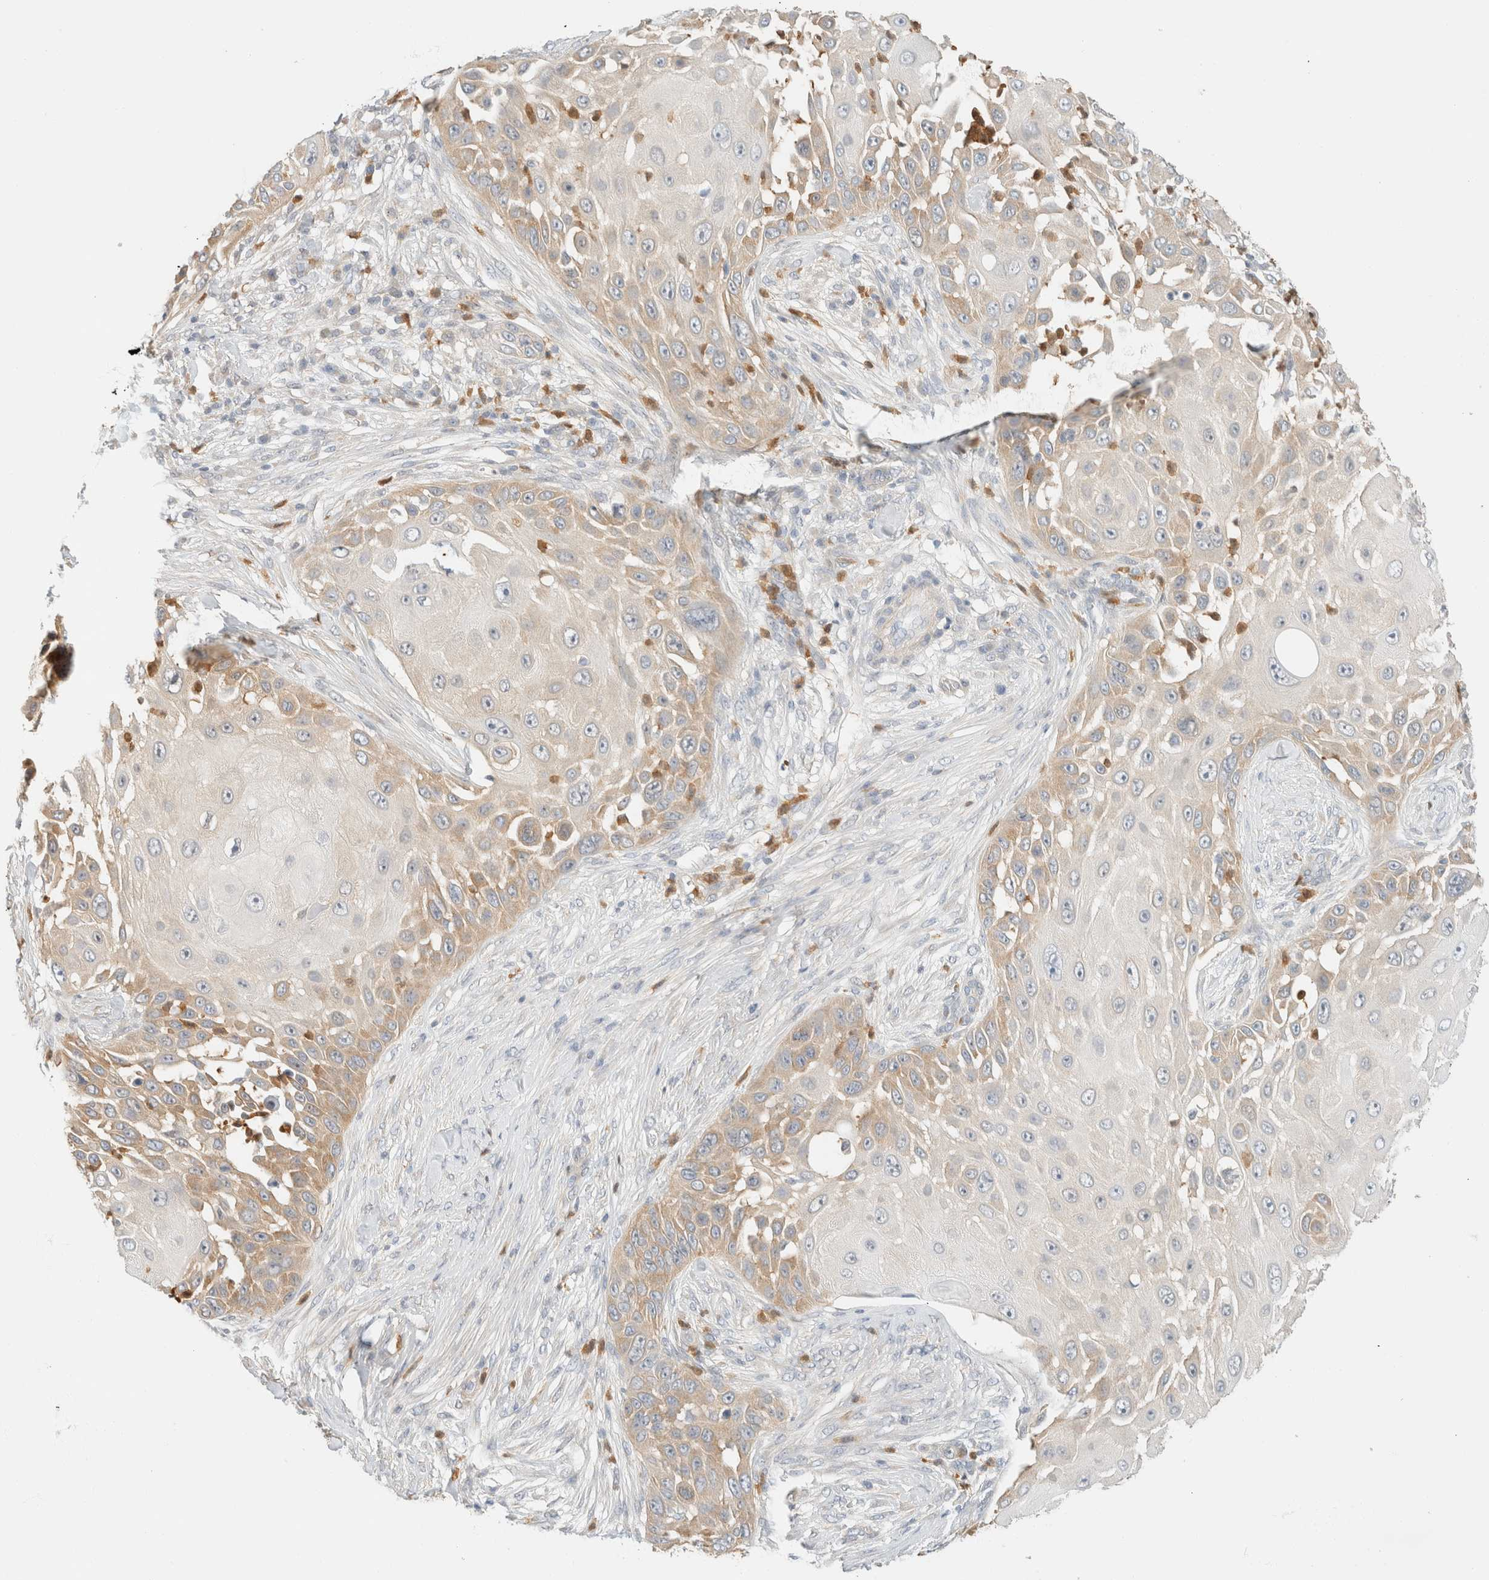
{"staining": {"intensity": "weak", "quantity": "25%-75%", "location": "cytoplasmic/membranous"}, "tissue": "skin cancer", "cell_type": "Tumor cells", "image_type": "cancer", "snomed": [{"axis": "morphology", "description": "Squamous cell carcinoma, NOS"}, {"axis": "topography", "description": "Skin"}], "caption": "Protein expression analysis of skin cancer (squamous cell carcinoma) displays weak cytoplasmic/membranous staining in approximately 25%-75% of tumor cells. Nuclei are stained in blue.", "gene": "GPI", "patient": {"sex": "female", "age": 44}}